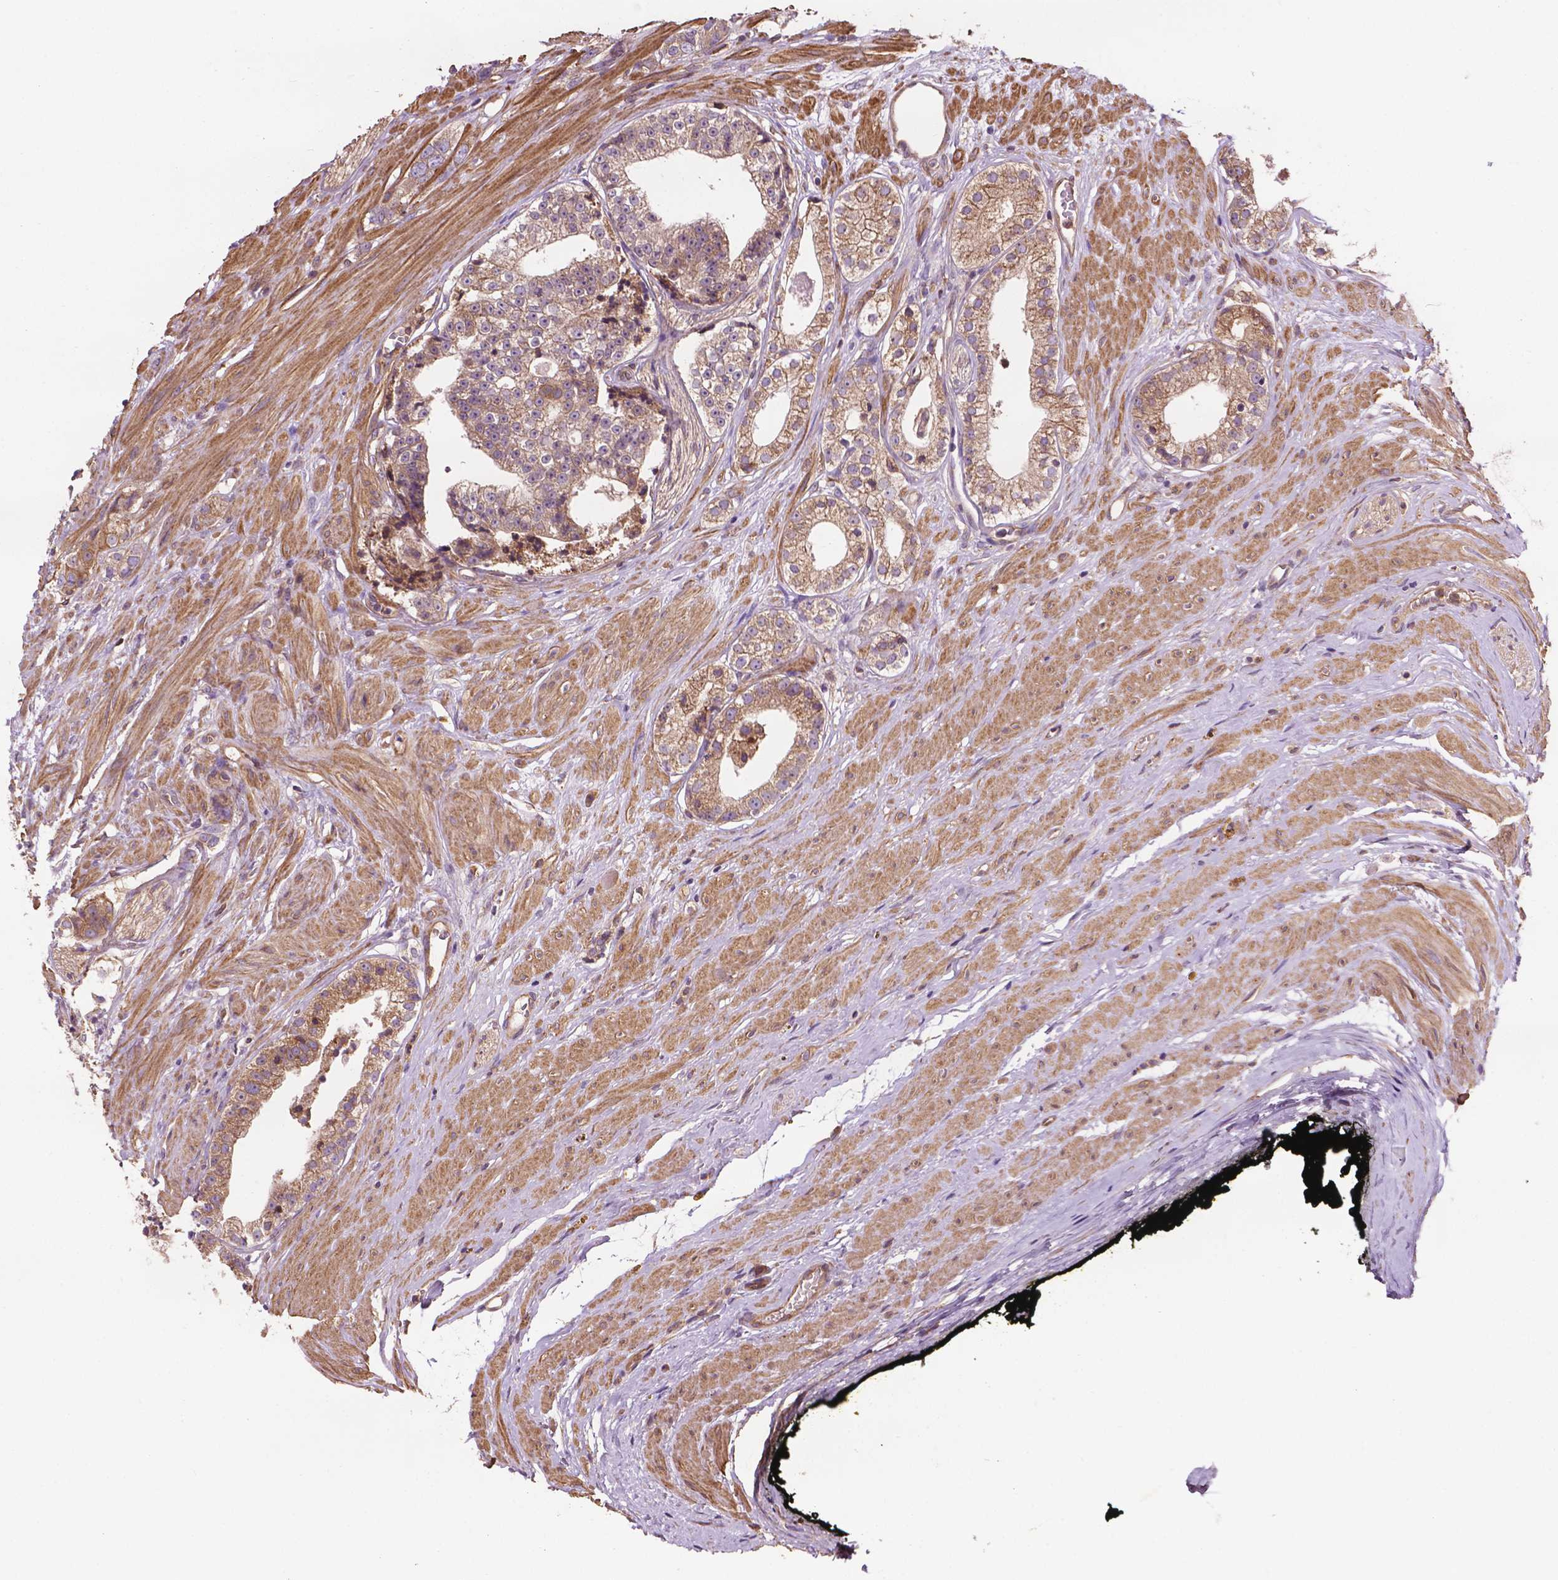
{"staining": {"intensity": "moderate", "quantity": ">75%", "location": "cytoplasmic/membranous"}, "tissue": "prostate cancer", "cell_type": "Tumor cells", "image_type": "cancer", "snomed": [{"axis": "morphology", "description": "Adenocarcinoma, Low grade"}, {"axis": "topography", "description": "Prostate"}], "caption": "Prostate cancer was stained to show a protein in brown. There is medium levels of moderate cytoplasmic/membranous staining in about >75% of tumor cells.", "gene": "CCDC71L", "patient": {"sex": "male", "age": 60}}